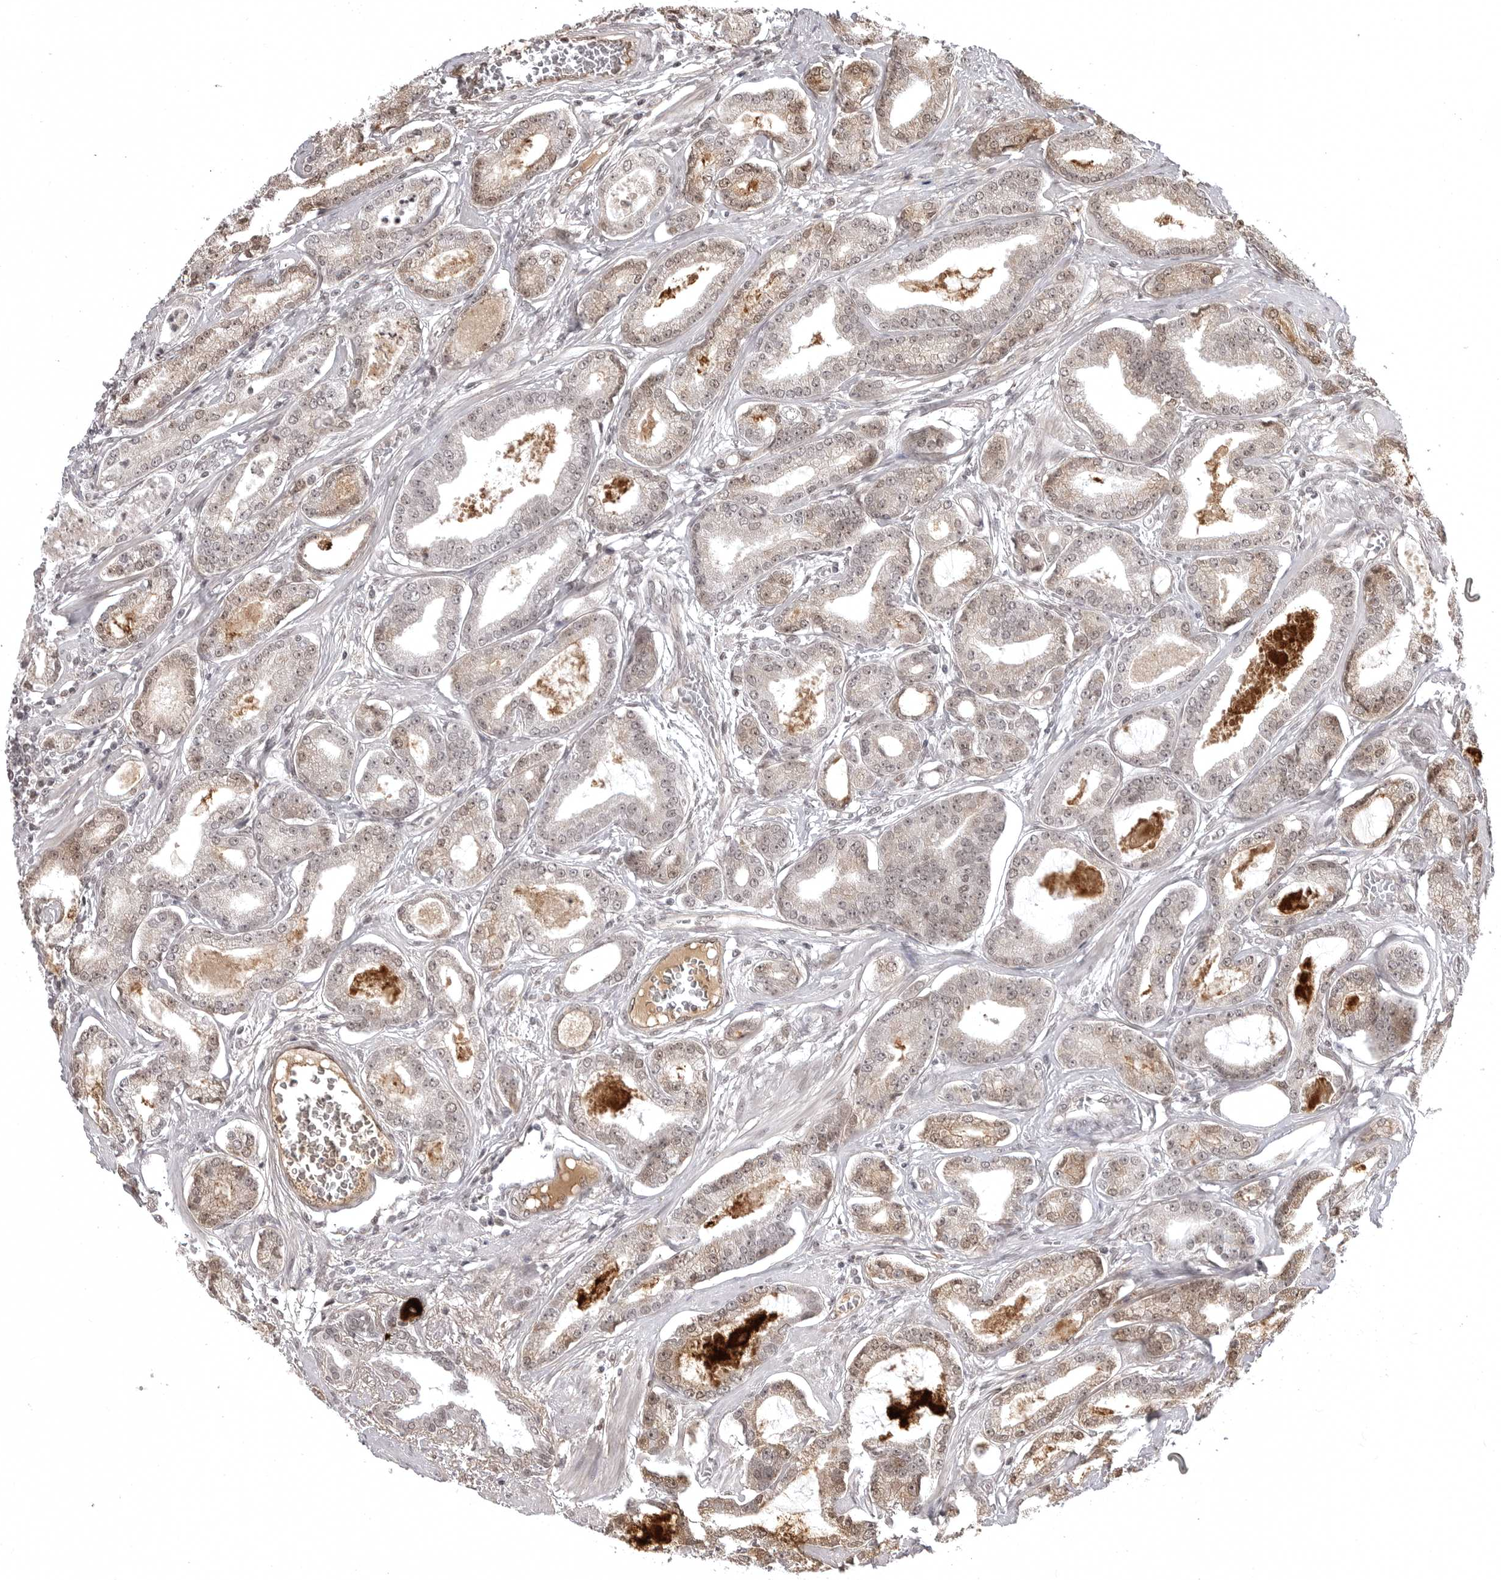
{"staining": {"intensity": "weak", "quantity": ">75%", "location": "cytoplasmic/membranous,nuclear"}, "tissue": "prostate cancer", "cell_type": "Tumor cells", "image_type": "cancer", "snomed": [{"axis": "morphology", "description": "Adenocarcinoma, Low grade"}, {"axis": "topography", "description": "Prostate"}], "caption": "The photomicrograph demonstrates a brown stain indicating the presence of a protein in the cytoplasmic/membranous and nuclear of tumor cells in low-grade adenocarcinoma (prostate). (DAB IHC with brightfield microscopy, high magnification).", "gene": "PHF3", "patient": {"sex": "male", "age": 60}}